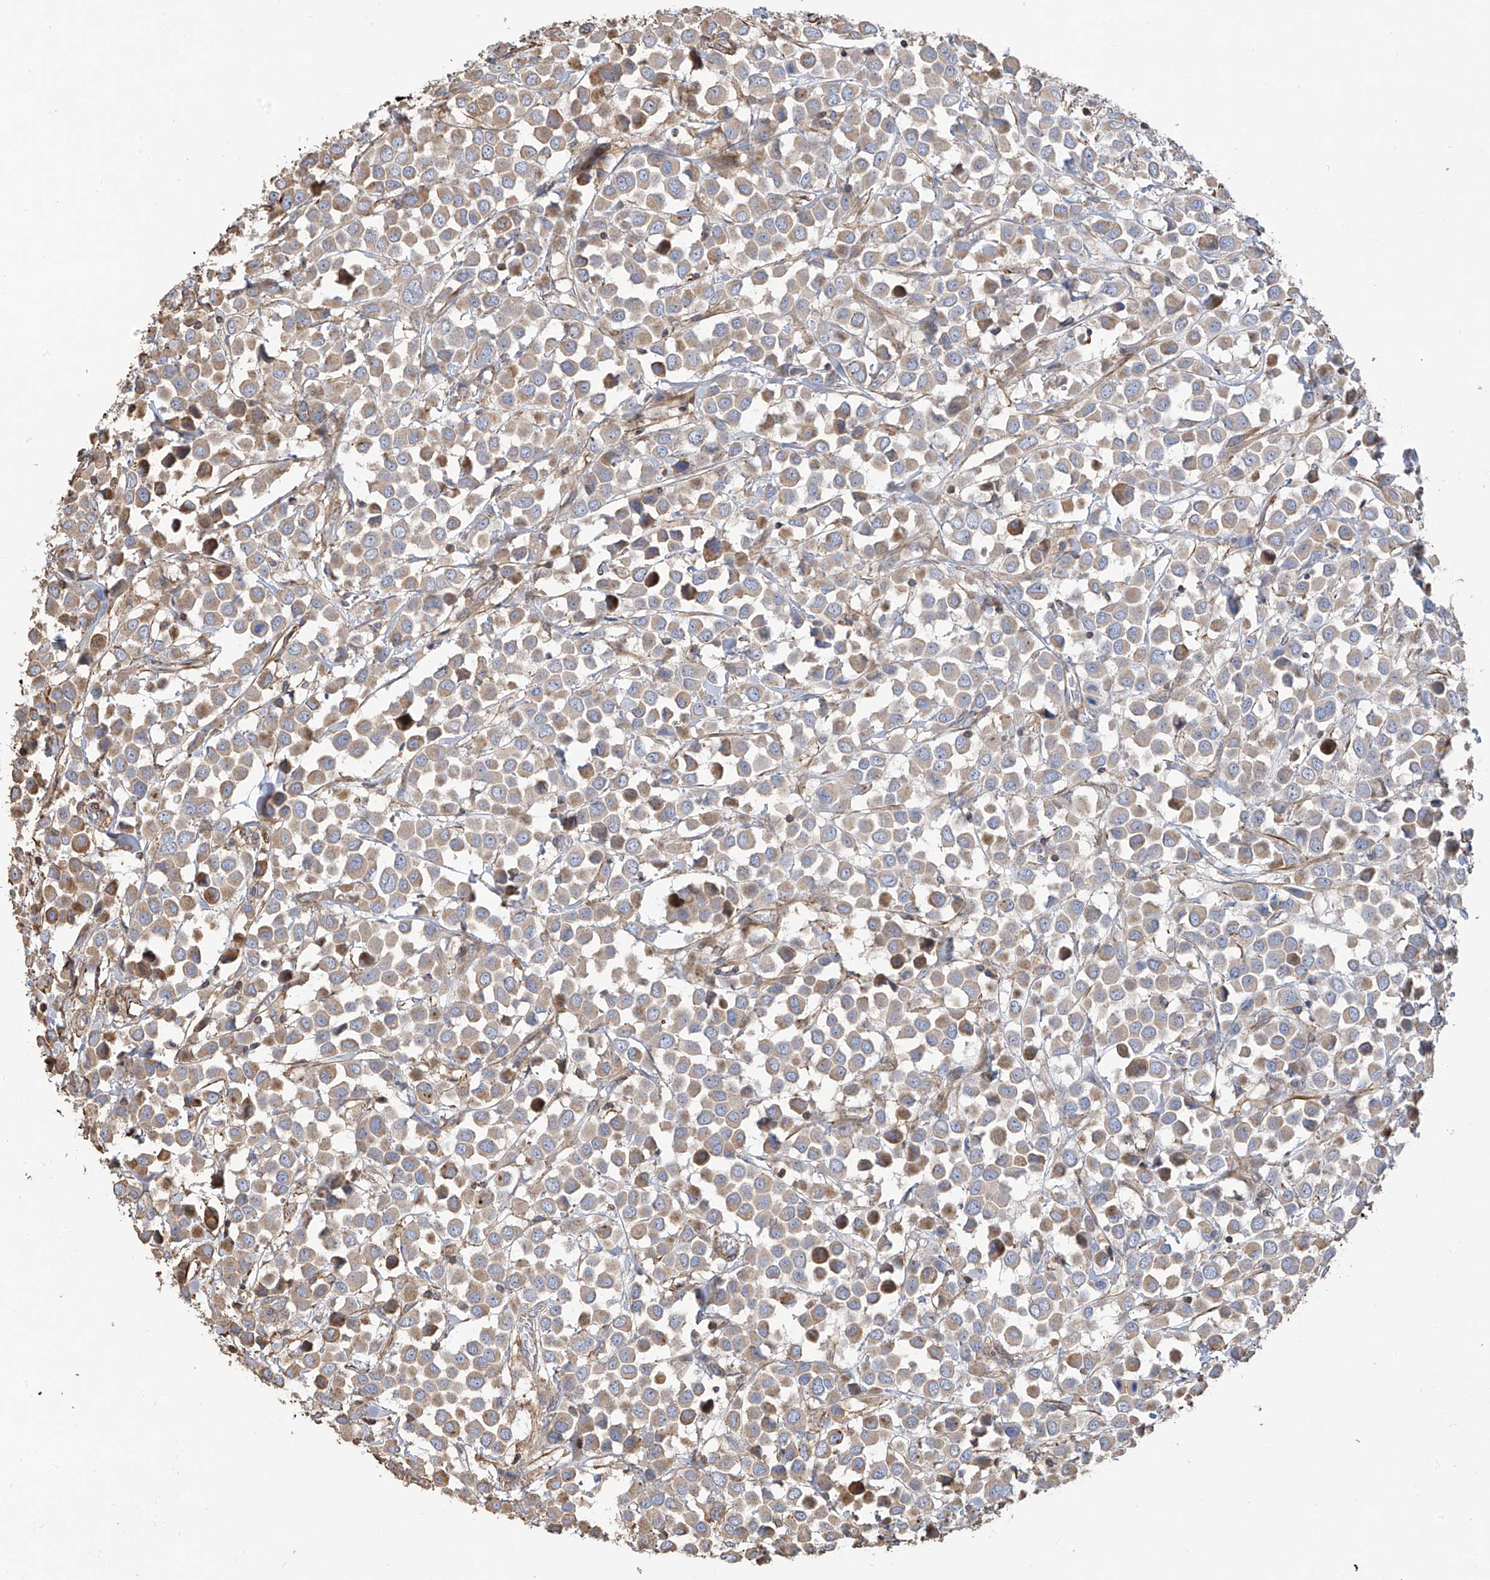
{"staining": {"intensity": "moderate", "quantity": ">75%", "location": "cytoplasmic/membranous"}, "tissue": "breast cancer", "cell_type": "Tumor cells", "image_type": "cancer", "snomed": [{"axis": "morphology", "description": "Duct carcinoma"}, {"axis": "topography", "description": "Breast"}], "caption": "Human invasive ductal carcinoma (breast) stained with a brown dye exhibits moderate cytoplasmic/membranous positive staining in about >75% of tumor cells.", "gene": "SLC43A3", "patient": {"sex": "female", "age": 61}}